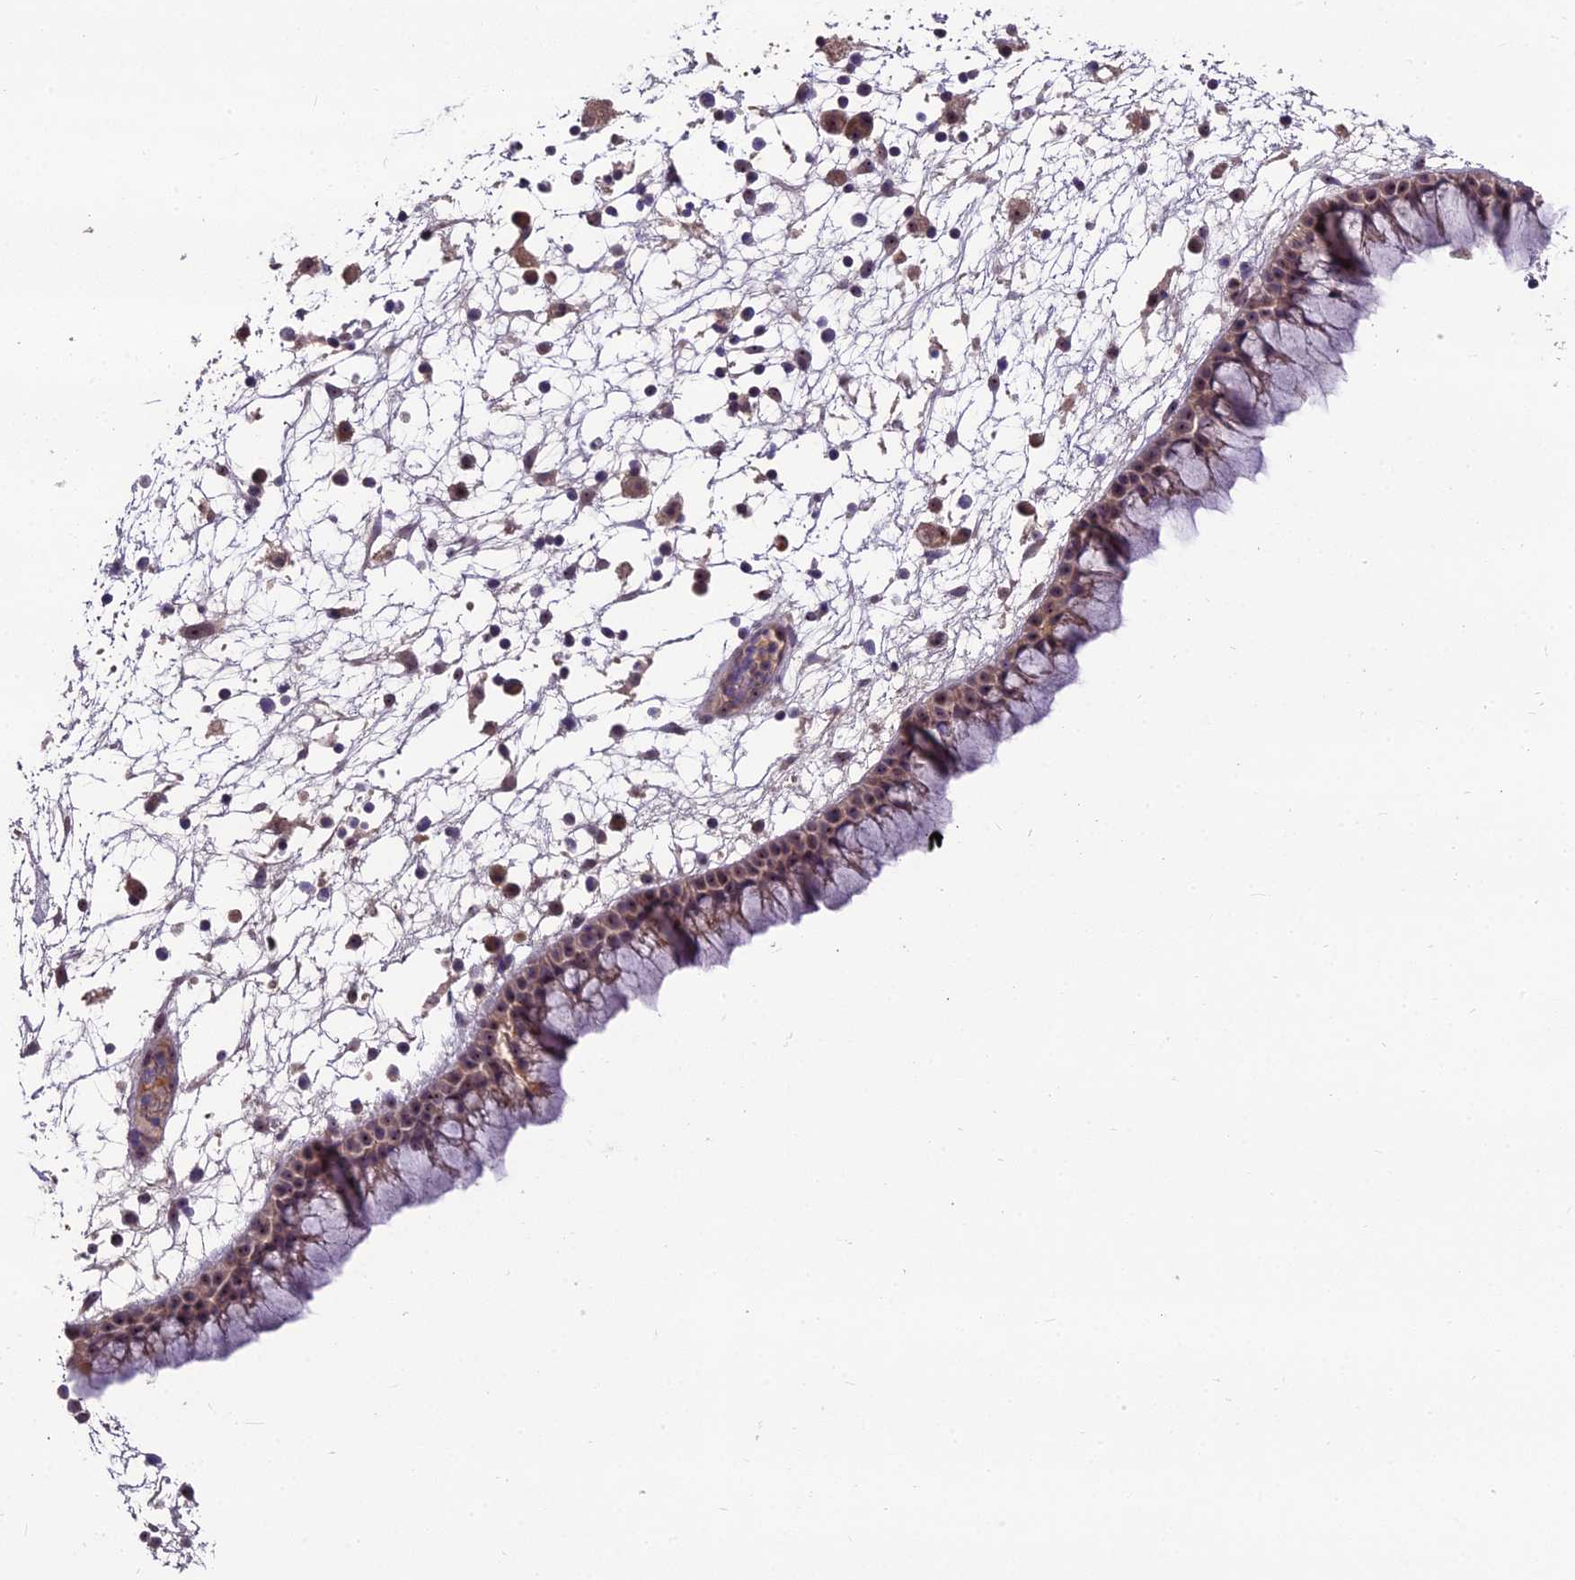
{"staining": {"intensity": "moderate", "quantity": ">75%", "location": "cytoplasmic/membranous,nuclear"}, "tissue": "nasopharynx", "cell_type": "Respiratory epithelial cells", "image_type": "normal", "snomed": [{"axis": "morphology", "description": "Normal tissue, NOS"}, {"axis": "morphology", "description": "Inflammation, NOS"}, {"axis": "morphology", "description": "Malignant melanoma, Metastatic site"}, {"axis": "topography", "description": "Nasopharynx"}], "caption": "Protein expression analysis of normal nasopharynx exhibits moderate cytoplasmic/membranous,nuclear staining in about >75% of respiratory epithelial cells. (DAB (3,3'-diaminobenzidine) = brown stain, brightfield microscopy at high magnification).", "gene": "ZNF333", "patient": {"sex": "male", "age": 70}}